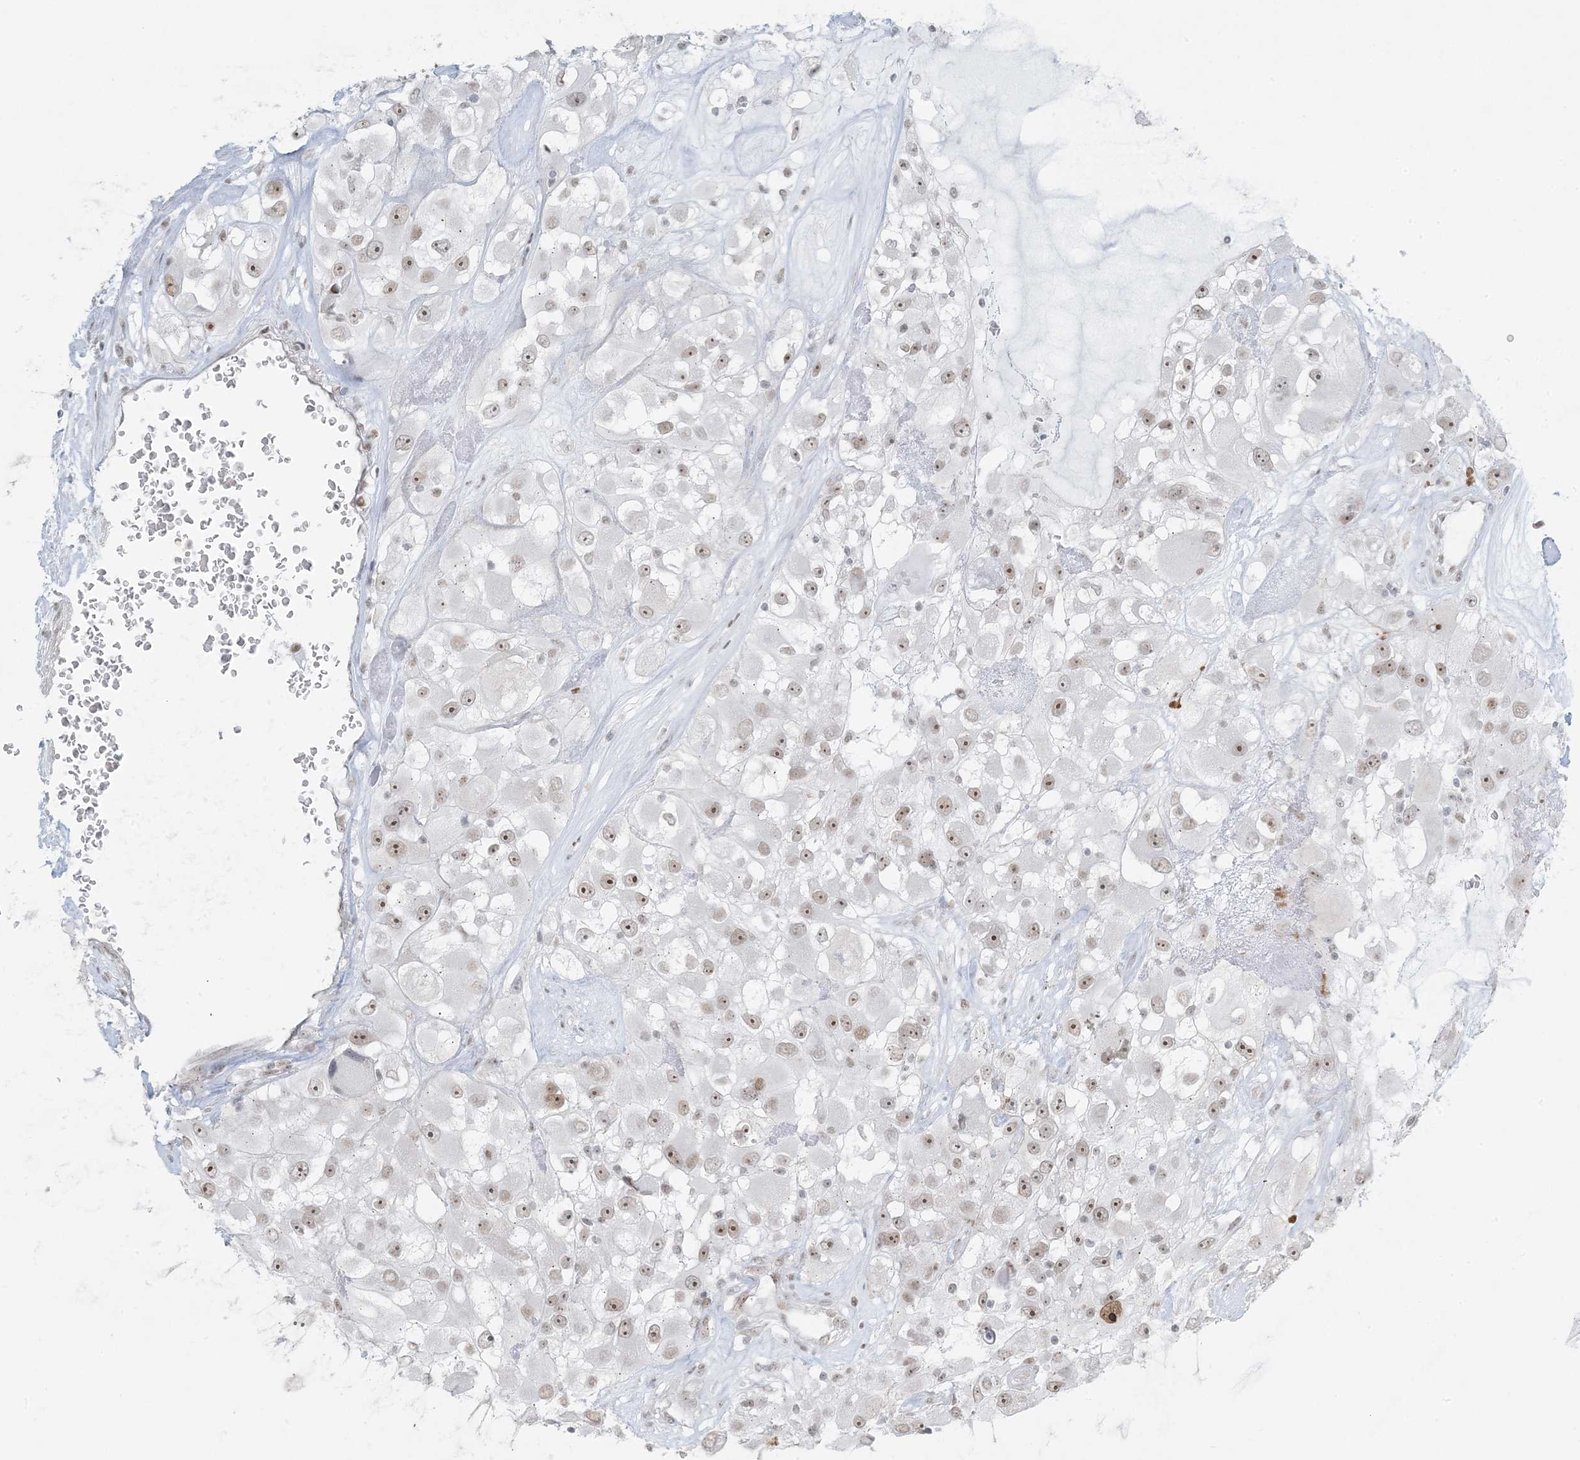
{"staining": {"intensity": "moderate", "quantity": "<25%", "location": "nuclear"}, "tissue": "renal cancer", "cell_type": "Tumor cells", "image_type": "cancer", "snomed": [{"axis": "morphology", "description": "Adenocarcinoma, NOS"}, {"axis": "topography", "description": "Kidney"}], "caption": "Immunohistochemical staining of renal adenocarcinoma displays low levels of moderate nuclear positivity in approximately <25% of tumor cells. (DAB (3,3'-diaminobenzidine) IHC, brown staining for protein, blue staining for nuclei).", "gene": "ZNF787", "patient": {"sex": "female", "age": 52}}